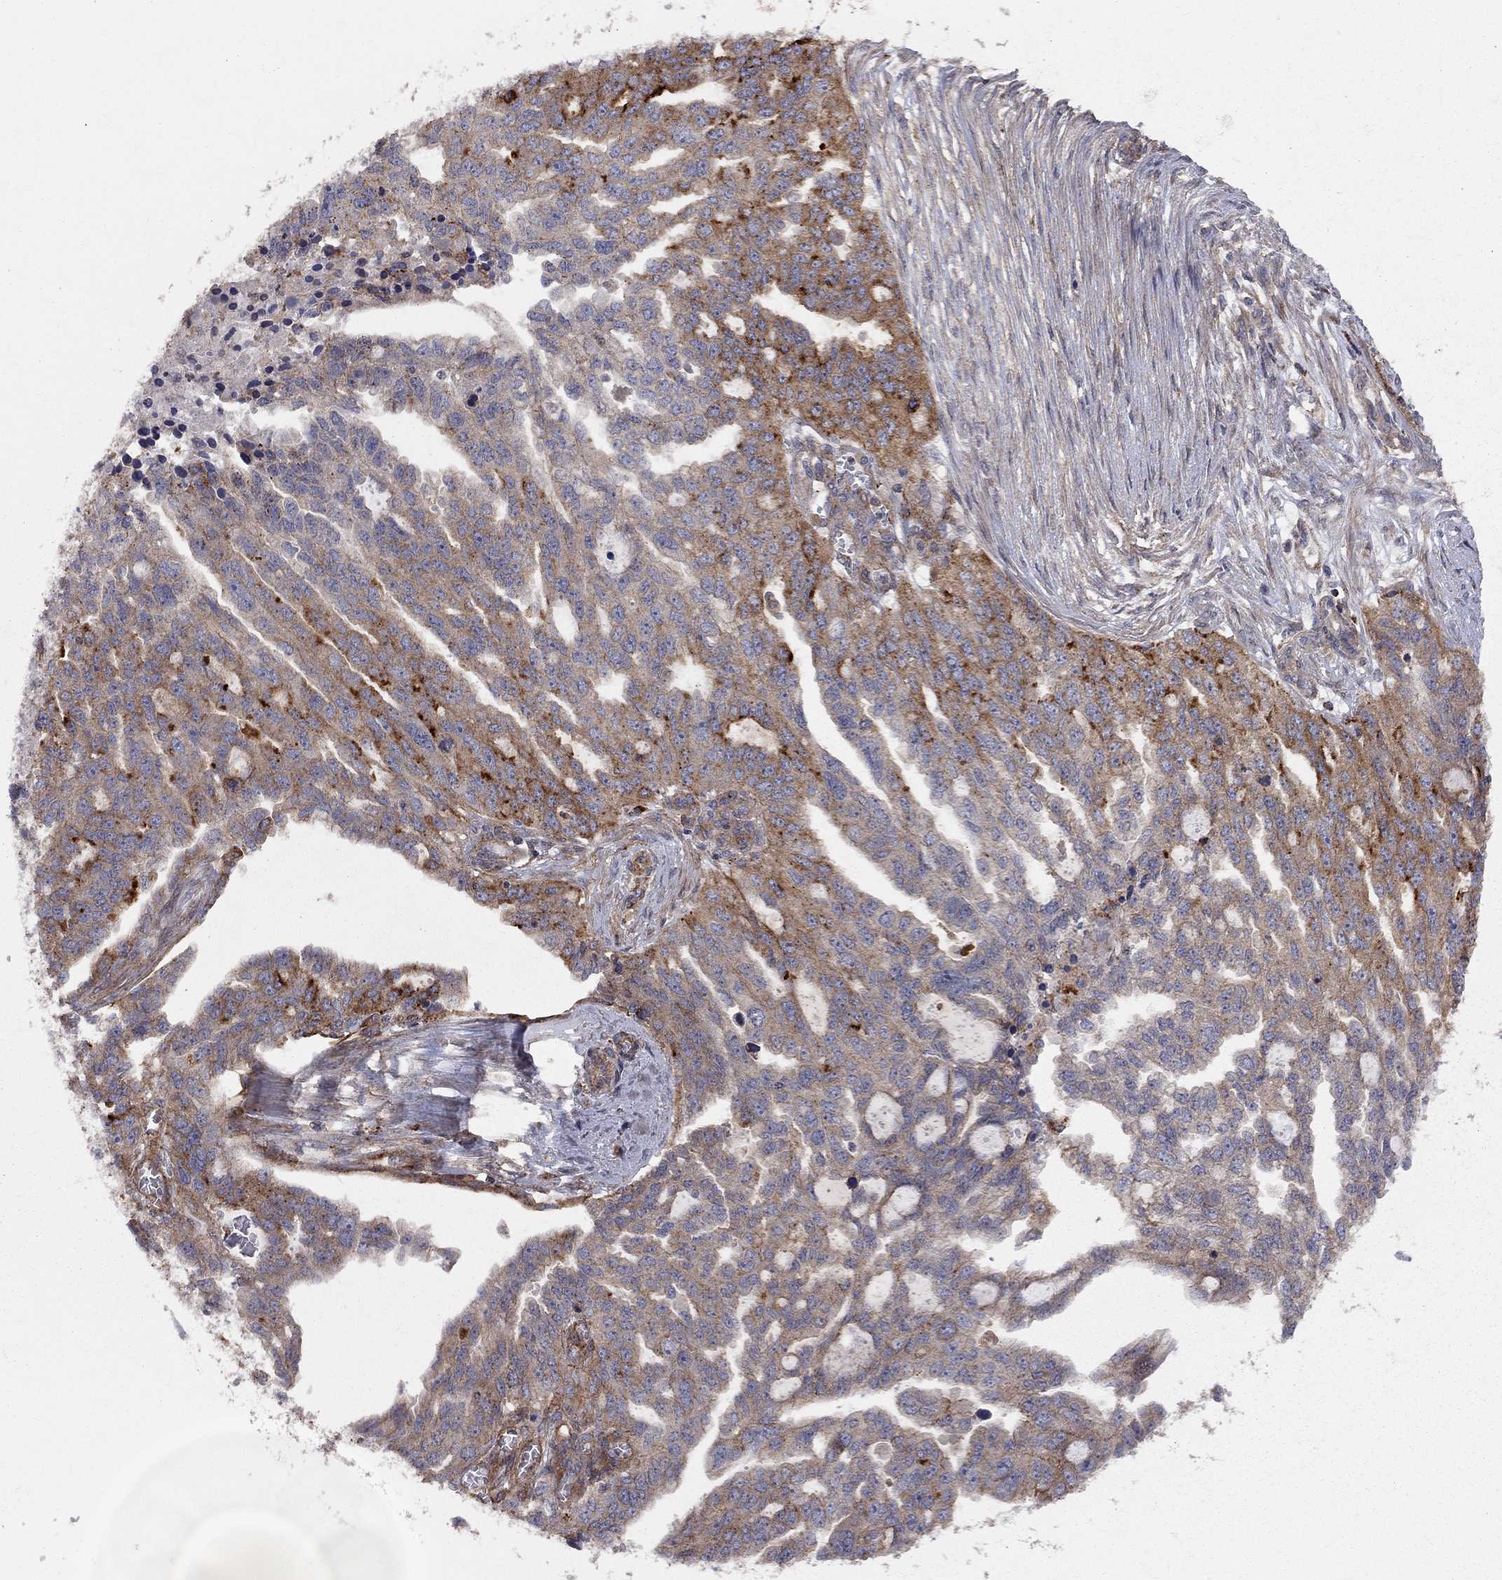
{"staining": {"intensity": "moderate", "quantity": "25%-75%", "location": "cytoplasmic/membranous"}, "tissue": "ovarian cancer", "cell_type": "Tumor cells", "image_type": "cancer", "snomed": [{"axis": "morphology", "description": "Cystadenocarcinoma, serous, NOS"}, {"axis": "topography", "description": "Ovary"}], "caption": "Serous cystadenocarcinoma (ovarian) stained with a brown dye displays moderate cytoplasmic/membranous positive expression in about 25%-75% of tumor cells.", "gene": "RASEF", "patient": {"sex": "female", "age": 51}}